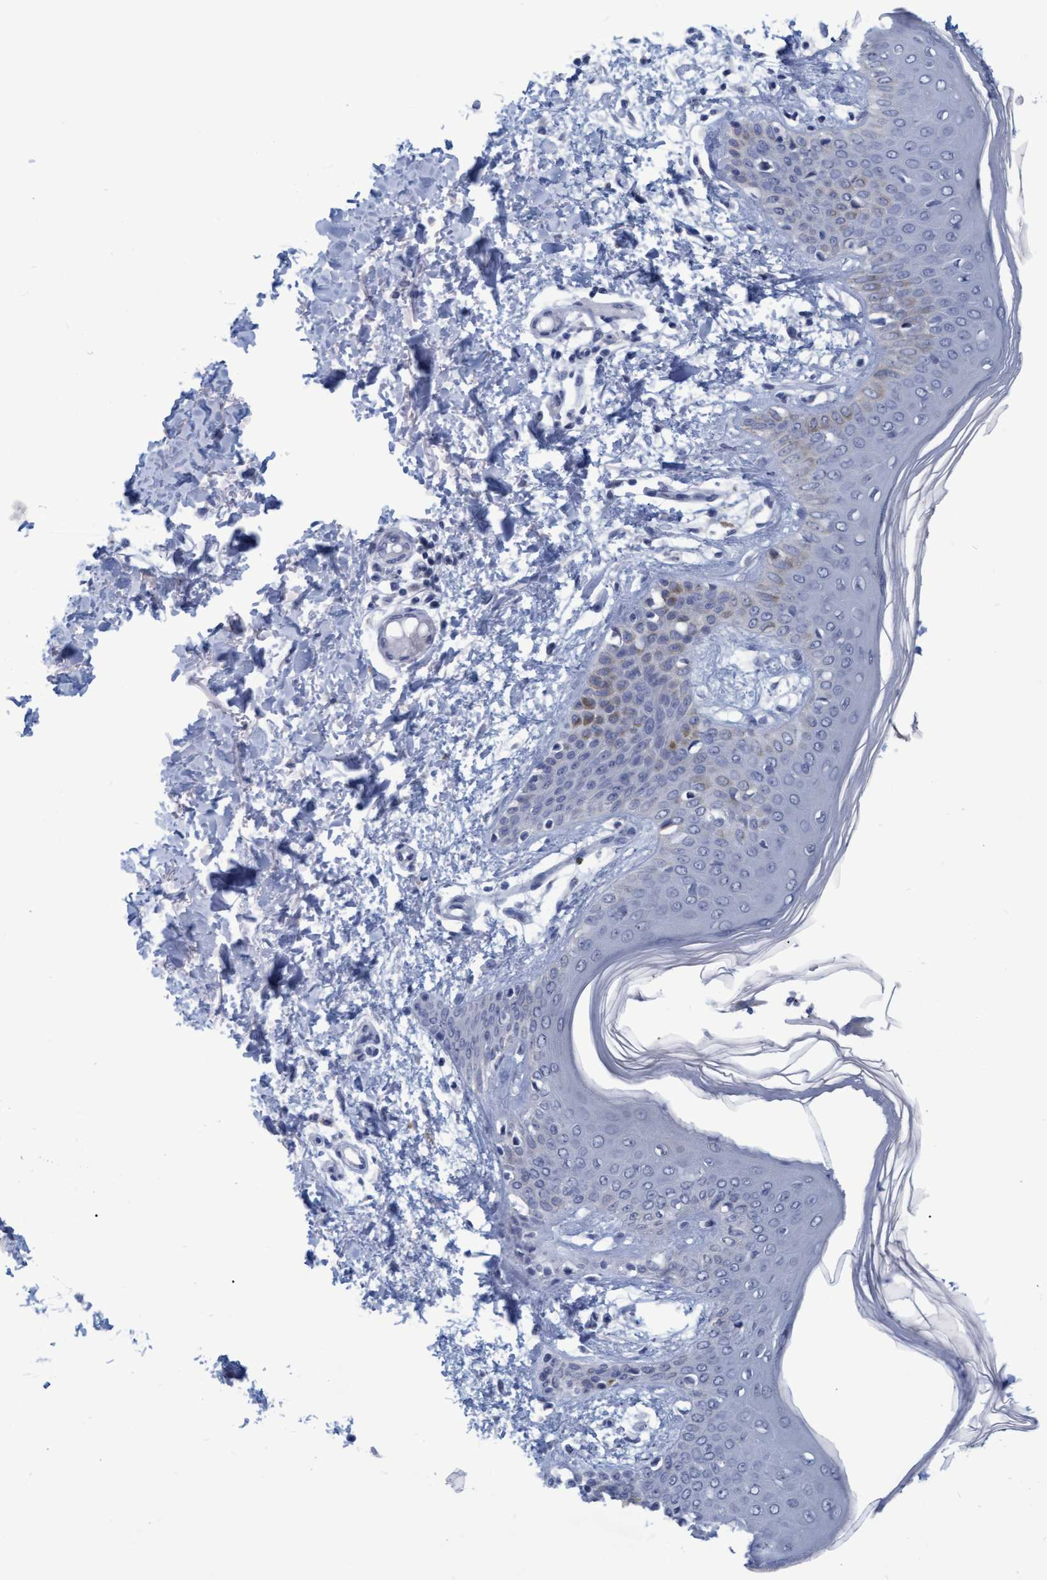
{"staining": {"intensity": "negative", "quantity": "none", "location": "none"}, "tissue": "skin", "cell_type": "Fibroblasts", "image_type": "normal", "snomed": [{"axis": "morphology", "description": "Normal tissue, NOS"}, {"axis": "topography", "description": "Skin"}], "caption": "Immunohistochemical staining of unremarkable human skin exhibits no significant staining in fibroblasts. Brightfield microscopy of immunohistochemistry (IHC) stained with DAB (brown) and hematoxylin (blue), captured at high magnification.", "gene": "SSTR3", "patient": {"sex": "male", "age": 53}}